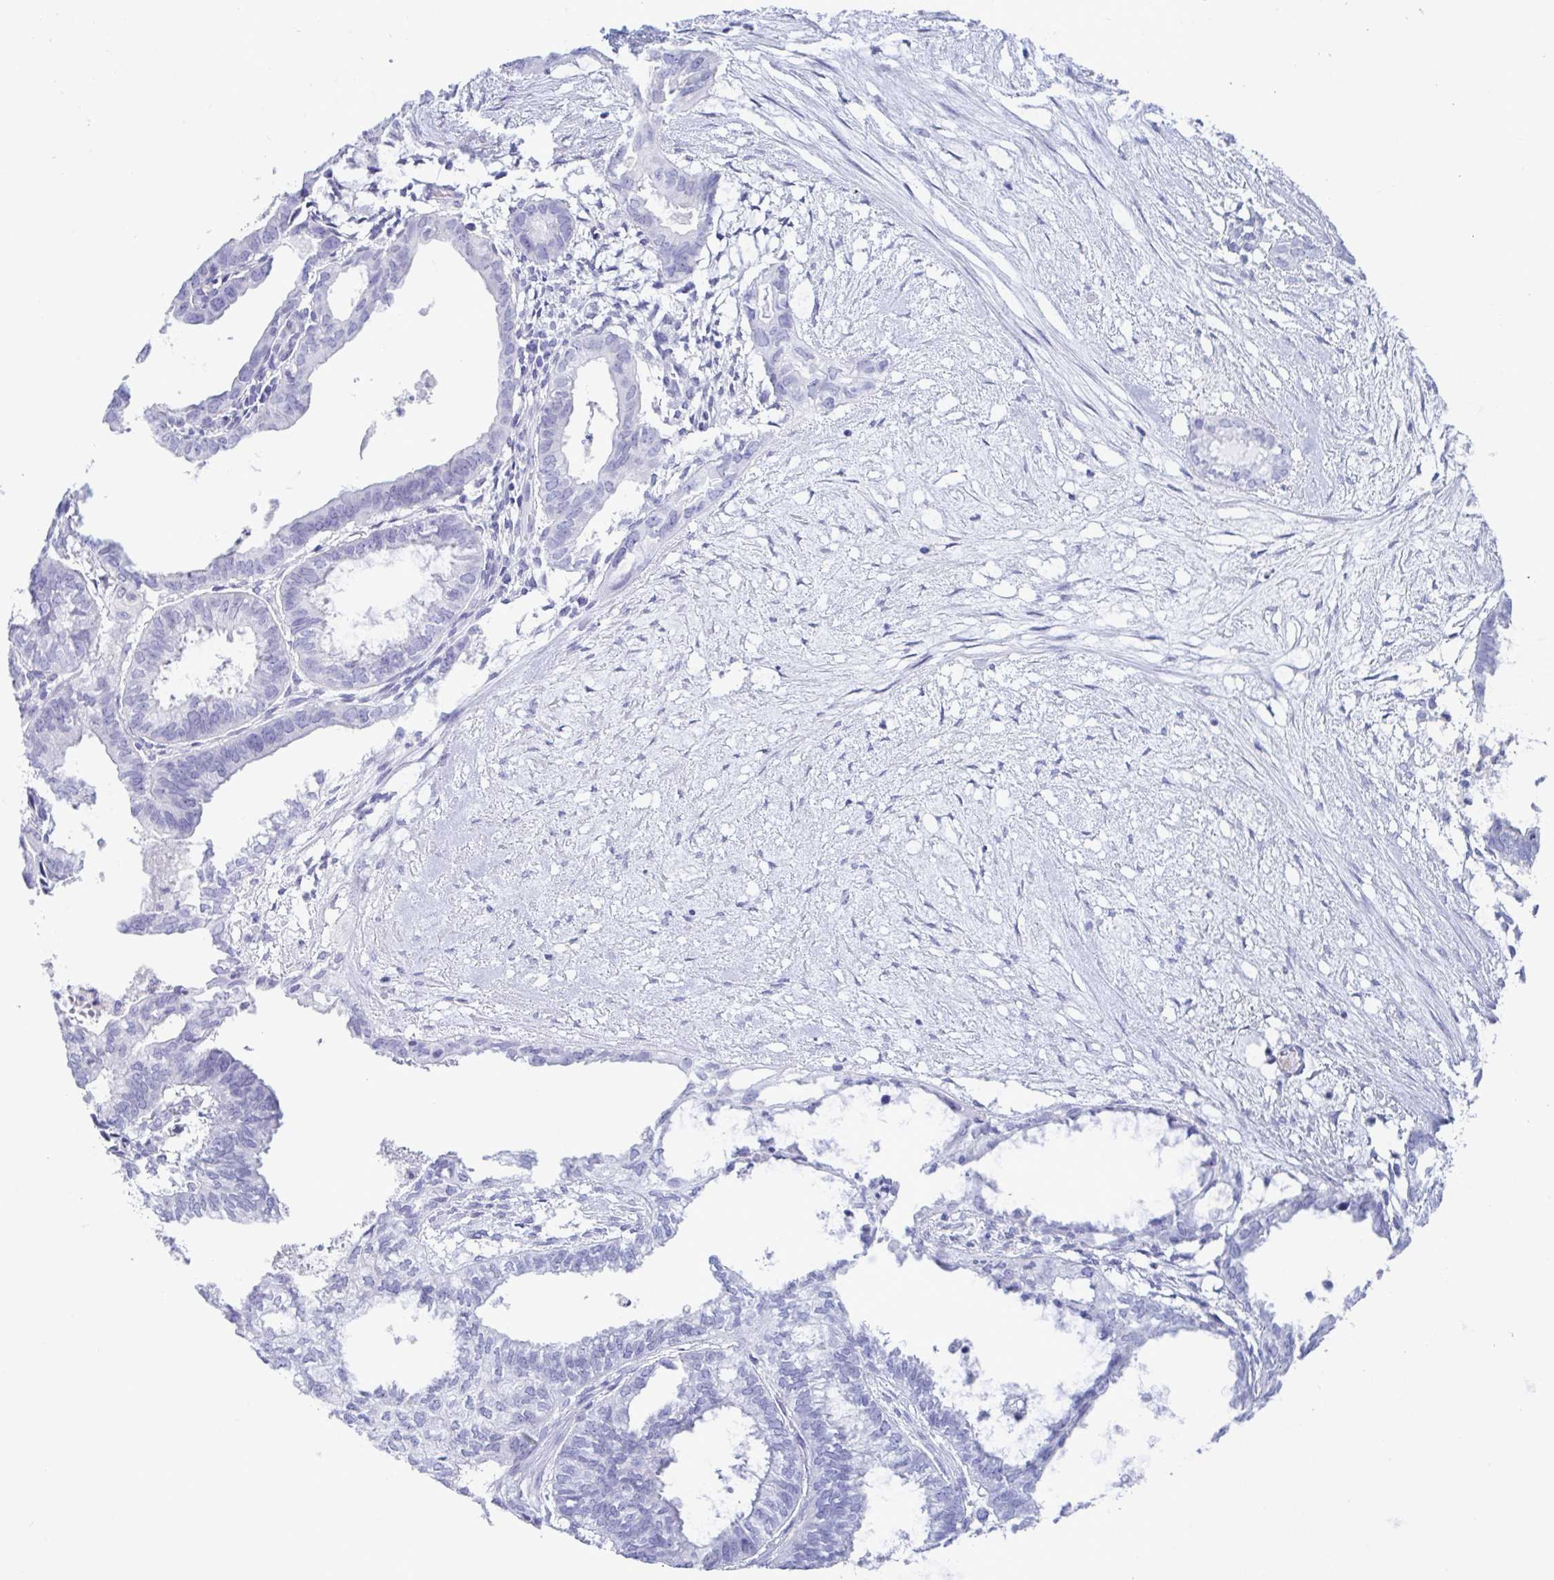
{"staining": {"intensity": "negative", "quantity": "none", "location": "none"}, "tissue": "ovarian cancer", "cell_type": "Tumor cells", "image_type": "cancer", "snomed": [{"axis": "morphology", "description": "Carcinoma, endometroid"}, {"axis": "topography", "description": "Ovary"}], "caption": "Image shows no protein staining in tumor cells of endometroid carcinoma (ovarian) tissue. (DAB IHC visualized using brightfield microscopy, high magnification).", "gene": "CDX4", "patient": {"sex": "female", "age": 64}}